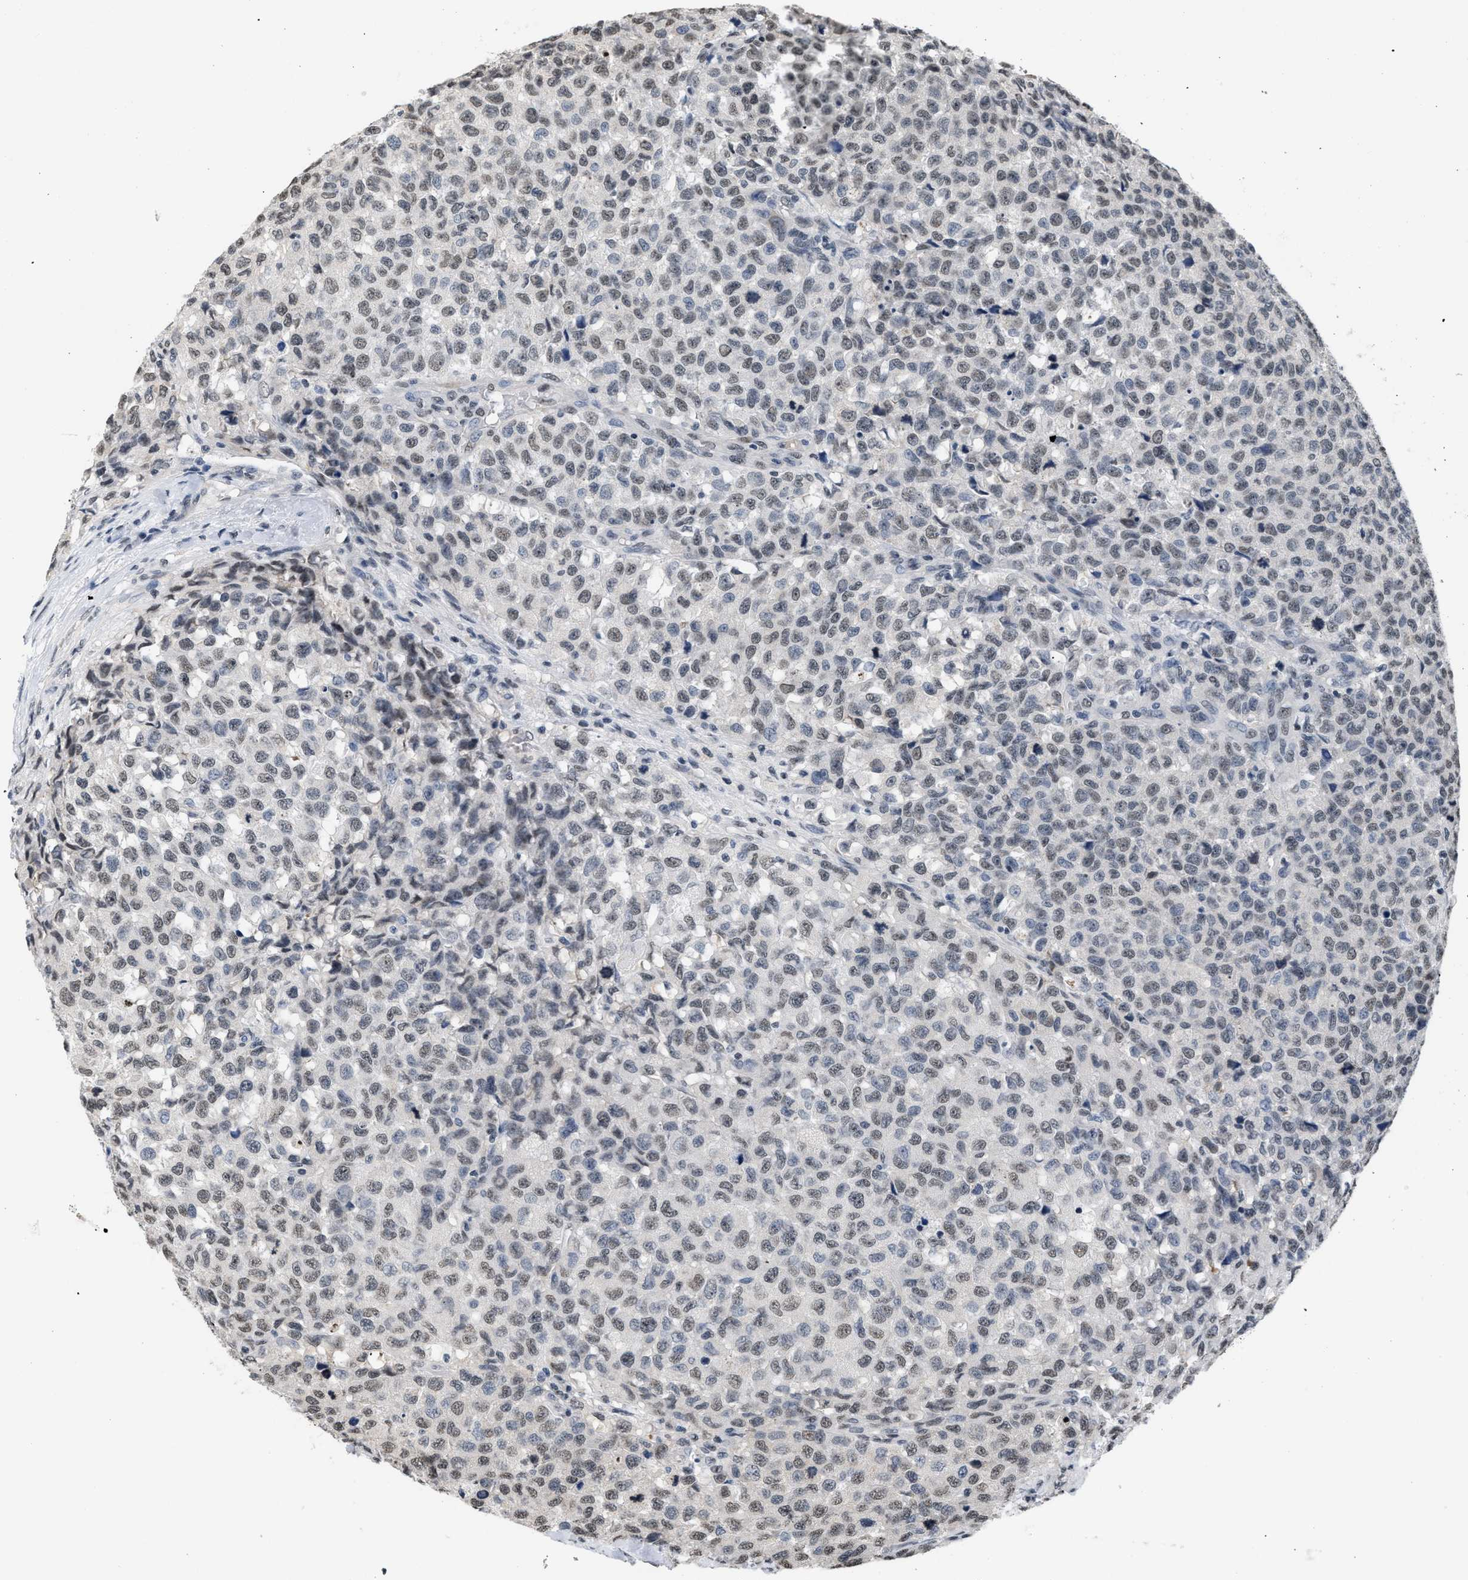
{"staining": {"intensity": "weak", "quantity": ">75%", "location": "nuclear"}, "tissue": "testis cancer", "cell_type": "Tumor cells", "image_type": "cancer", "snomed": [{"axis": "morphology", "description": "Seminoma, NOS"}, {"axis": "topography", "description": "Testis"}], "caption": "DAB (3,3'-diaminobenzidine) immunohistochemical staining of testis seminoma demonstrates weak nuclear protein staining in about >75% of tumor cells.", "gene": "RAF1", "patient": {"sex": "male", "age": 59}}